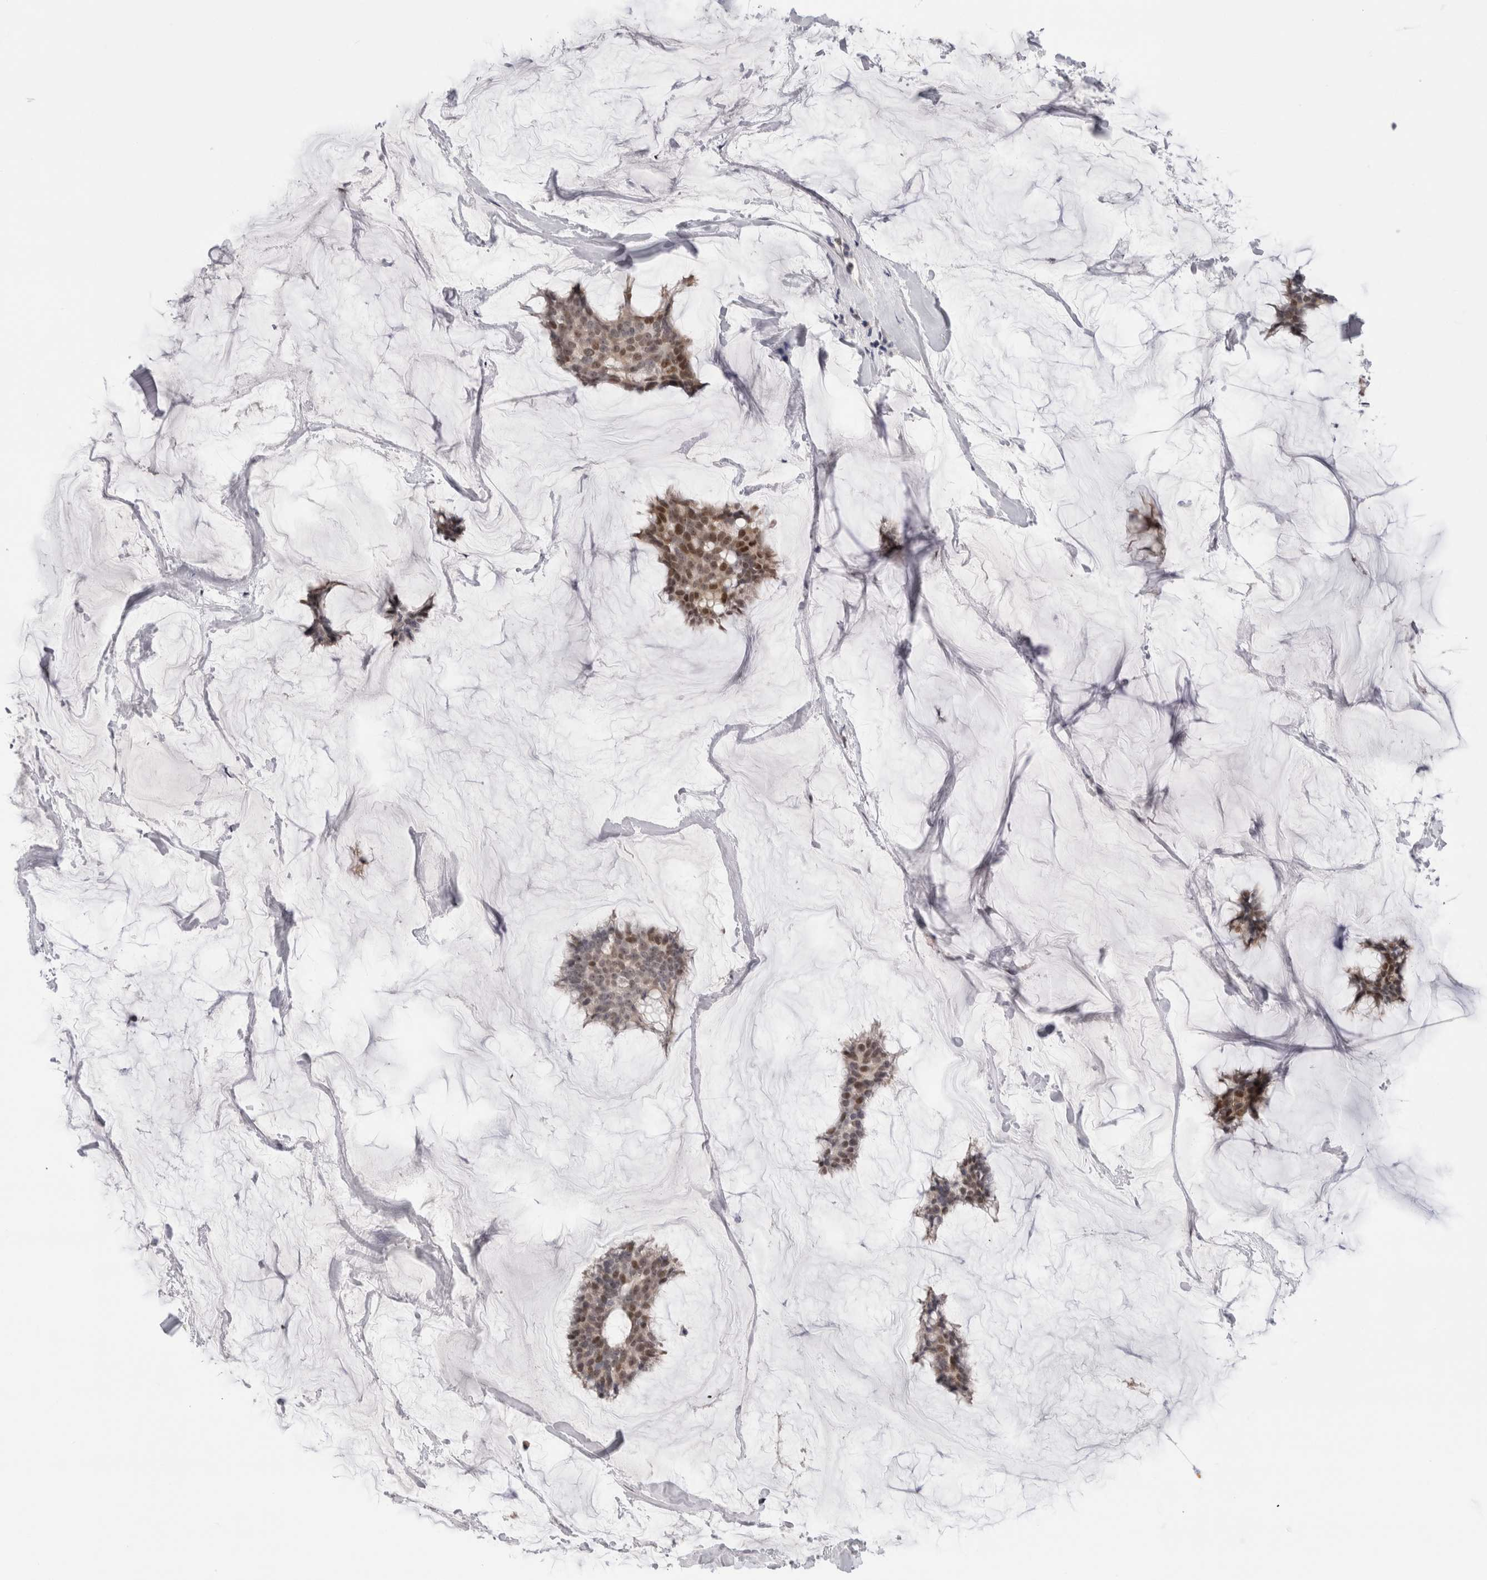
{"staining": {"intensity": "moderate", "quantity": ">75%", "location": "nuclear"}, "tissue": "breast cancer", "cell_type": "Tumor cells", "image_type": "cancer", "snomed": [{"axis": "morphology", "description": "Duct carcinoma"}, {"axis": "topography", "description": "Breast"}], "caption": "Human breast cancer (infiltrating ductal carcinoma) stained with a protein marker demonstrates moderate staining in tumor cells.", "gene": "ZNF521", "patient": {"sex": "female", "age": 93}}